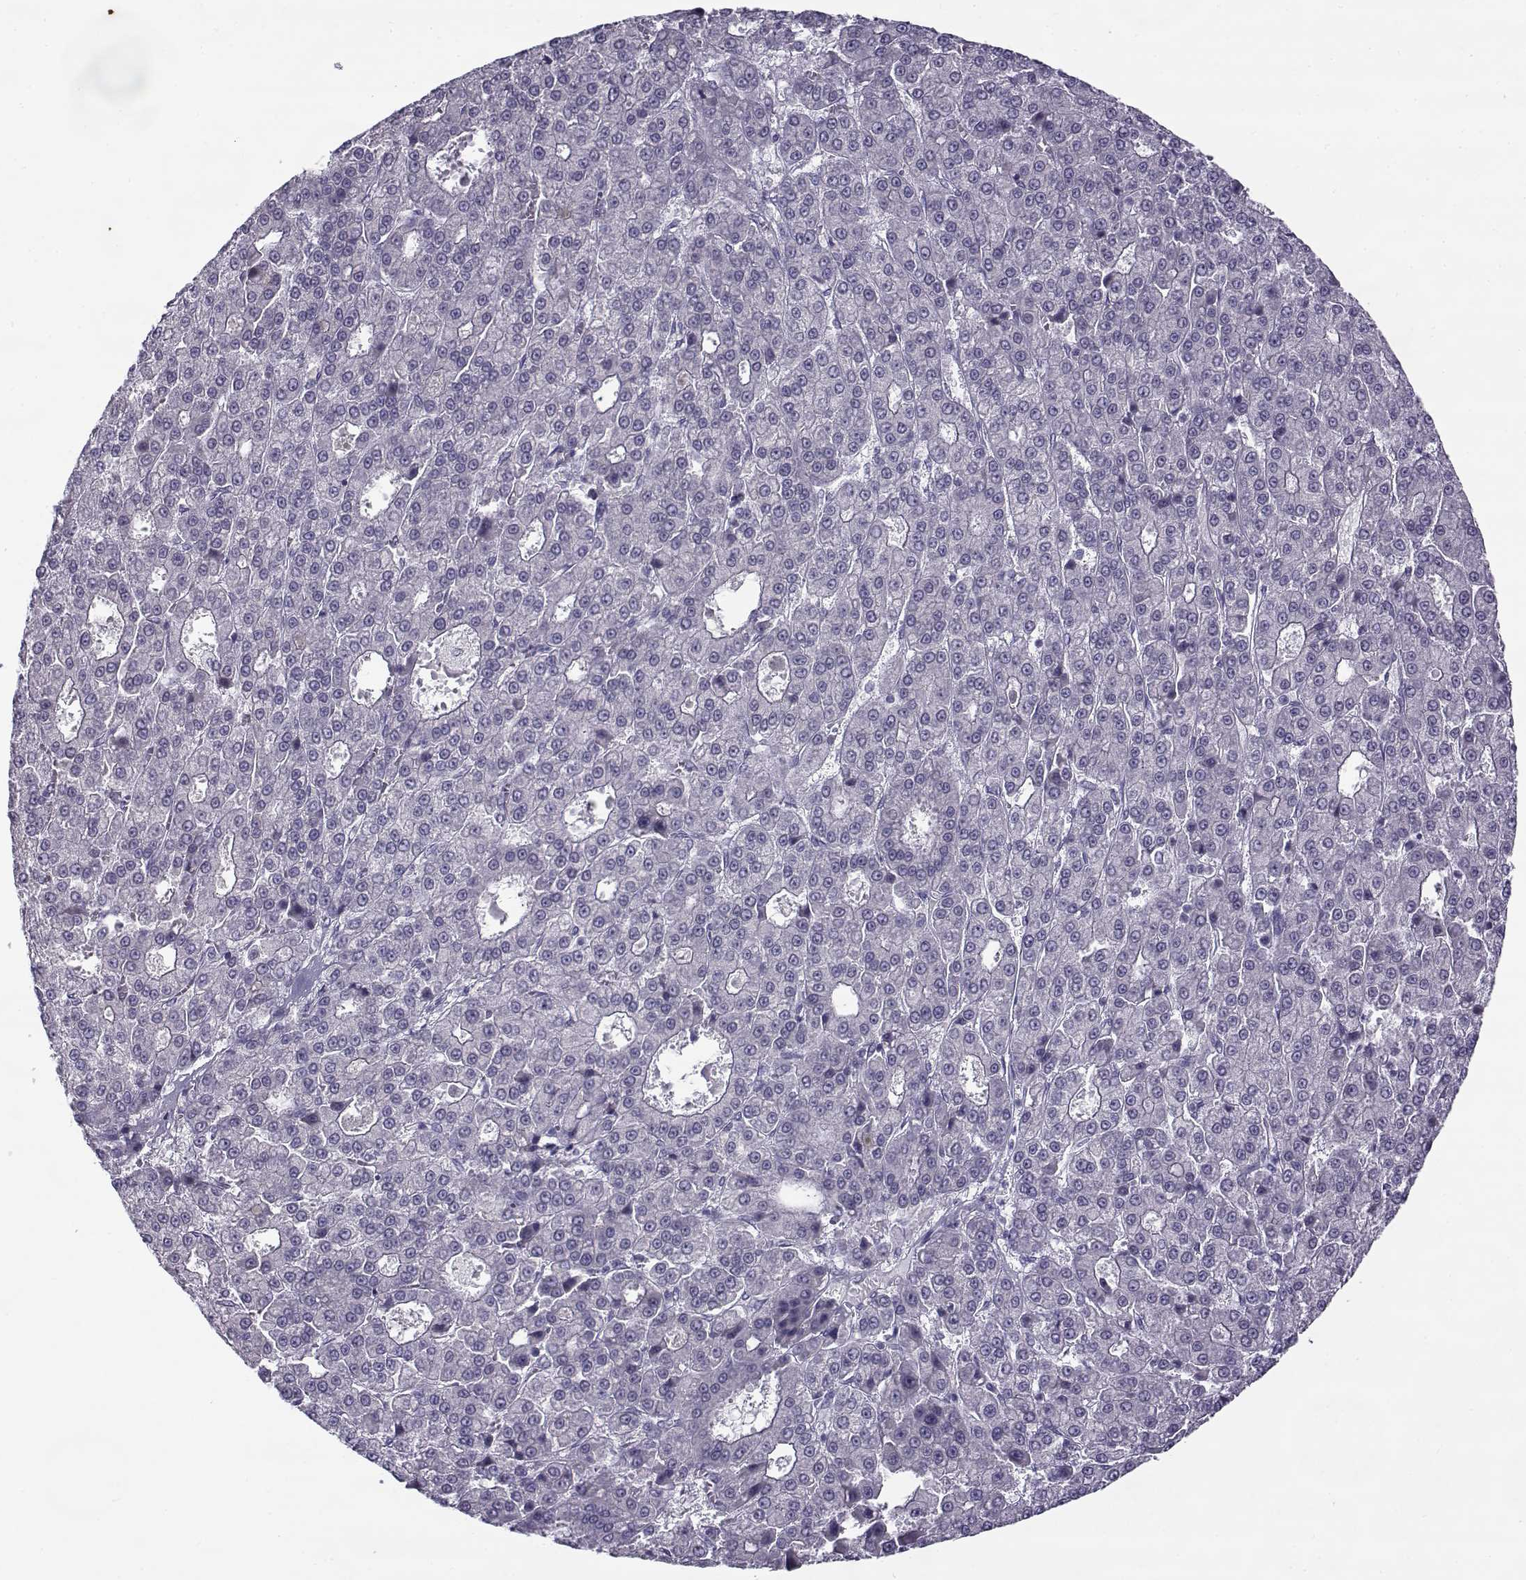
{"staining": {"intensity": "negative", "quantity": "none", "location": "none"}, "tissue": "liver cancer", "cell_type": "Tumor cells", "image_type": "cancer", "snomed": [{"axis": "morphology", "description": "Carcinoma, Hepatocellular, NOS"}, {"axis": "topography", "description": "Liver"}], "caption": "This is an immunohistochemistry (IHC) micrograph of human hepatocellular carcinoma (liver). There is no expression in tumor cells.", "gene": "TEX55", "patient": {"sex": "male", "age": 70}}